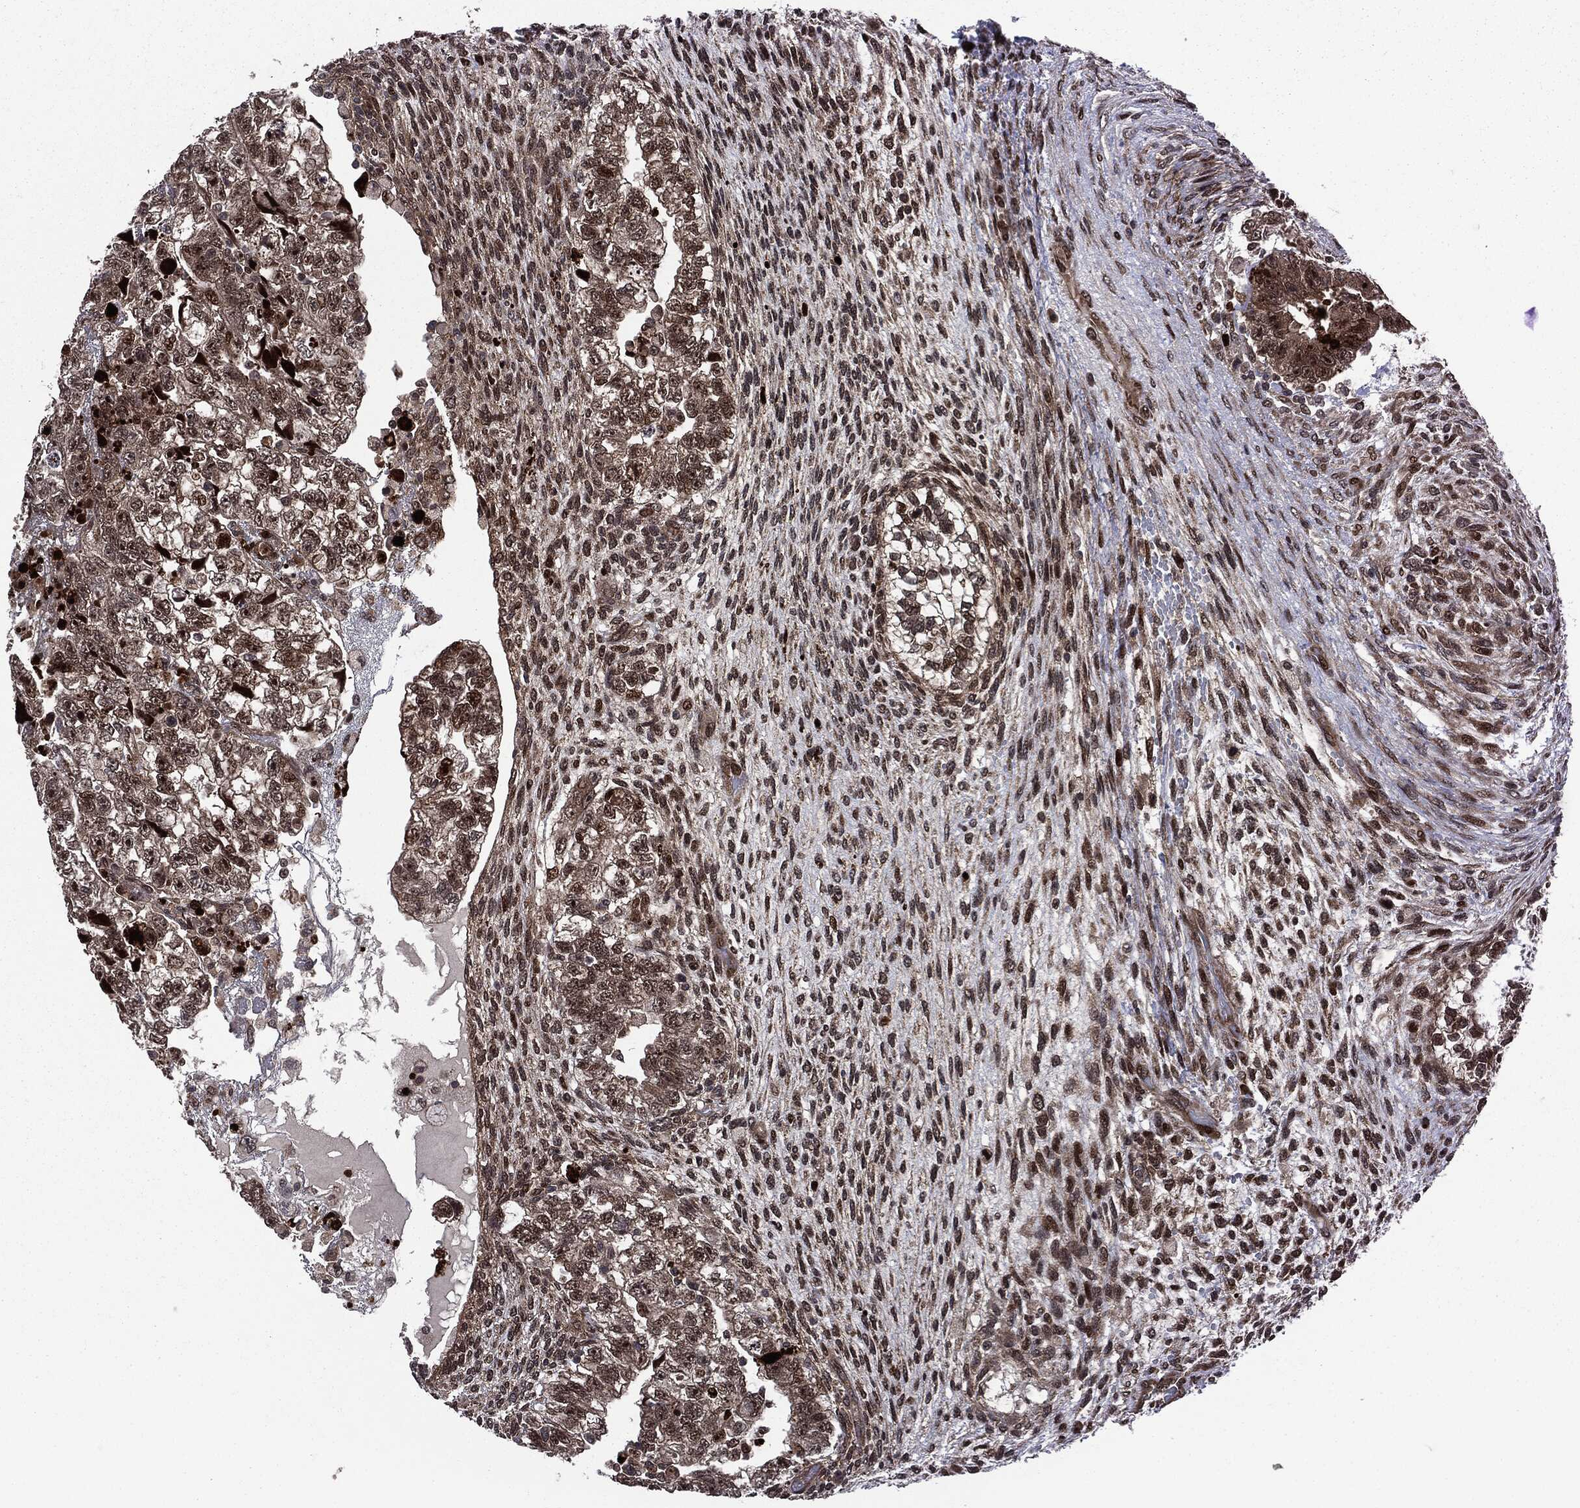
{"staining": {"intensity": "moderate", "quantity": "25%-75%", "location": "nuclear"}, "tissue": "testis cancer", "cell_type": "Tumor cells", "image_type": "cancer", "snomed": [{"axis": "morphology", "description": "Normal tissue, NOS"}, {"axis": "morphology", "description": "Carcinoma, Embryonal, NOS"}, {"axis": "topography", "description": "Testis"}], "caption": "Testis embryonal carcinoma stained for a protein (brown) shows moderate nuclear positive staining in about 25%-75% of tumor cells.", "gene": "SMAD4", "patient": {"sex": "male", "age": 36}}